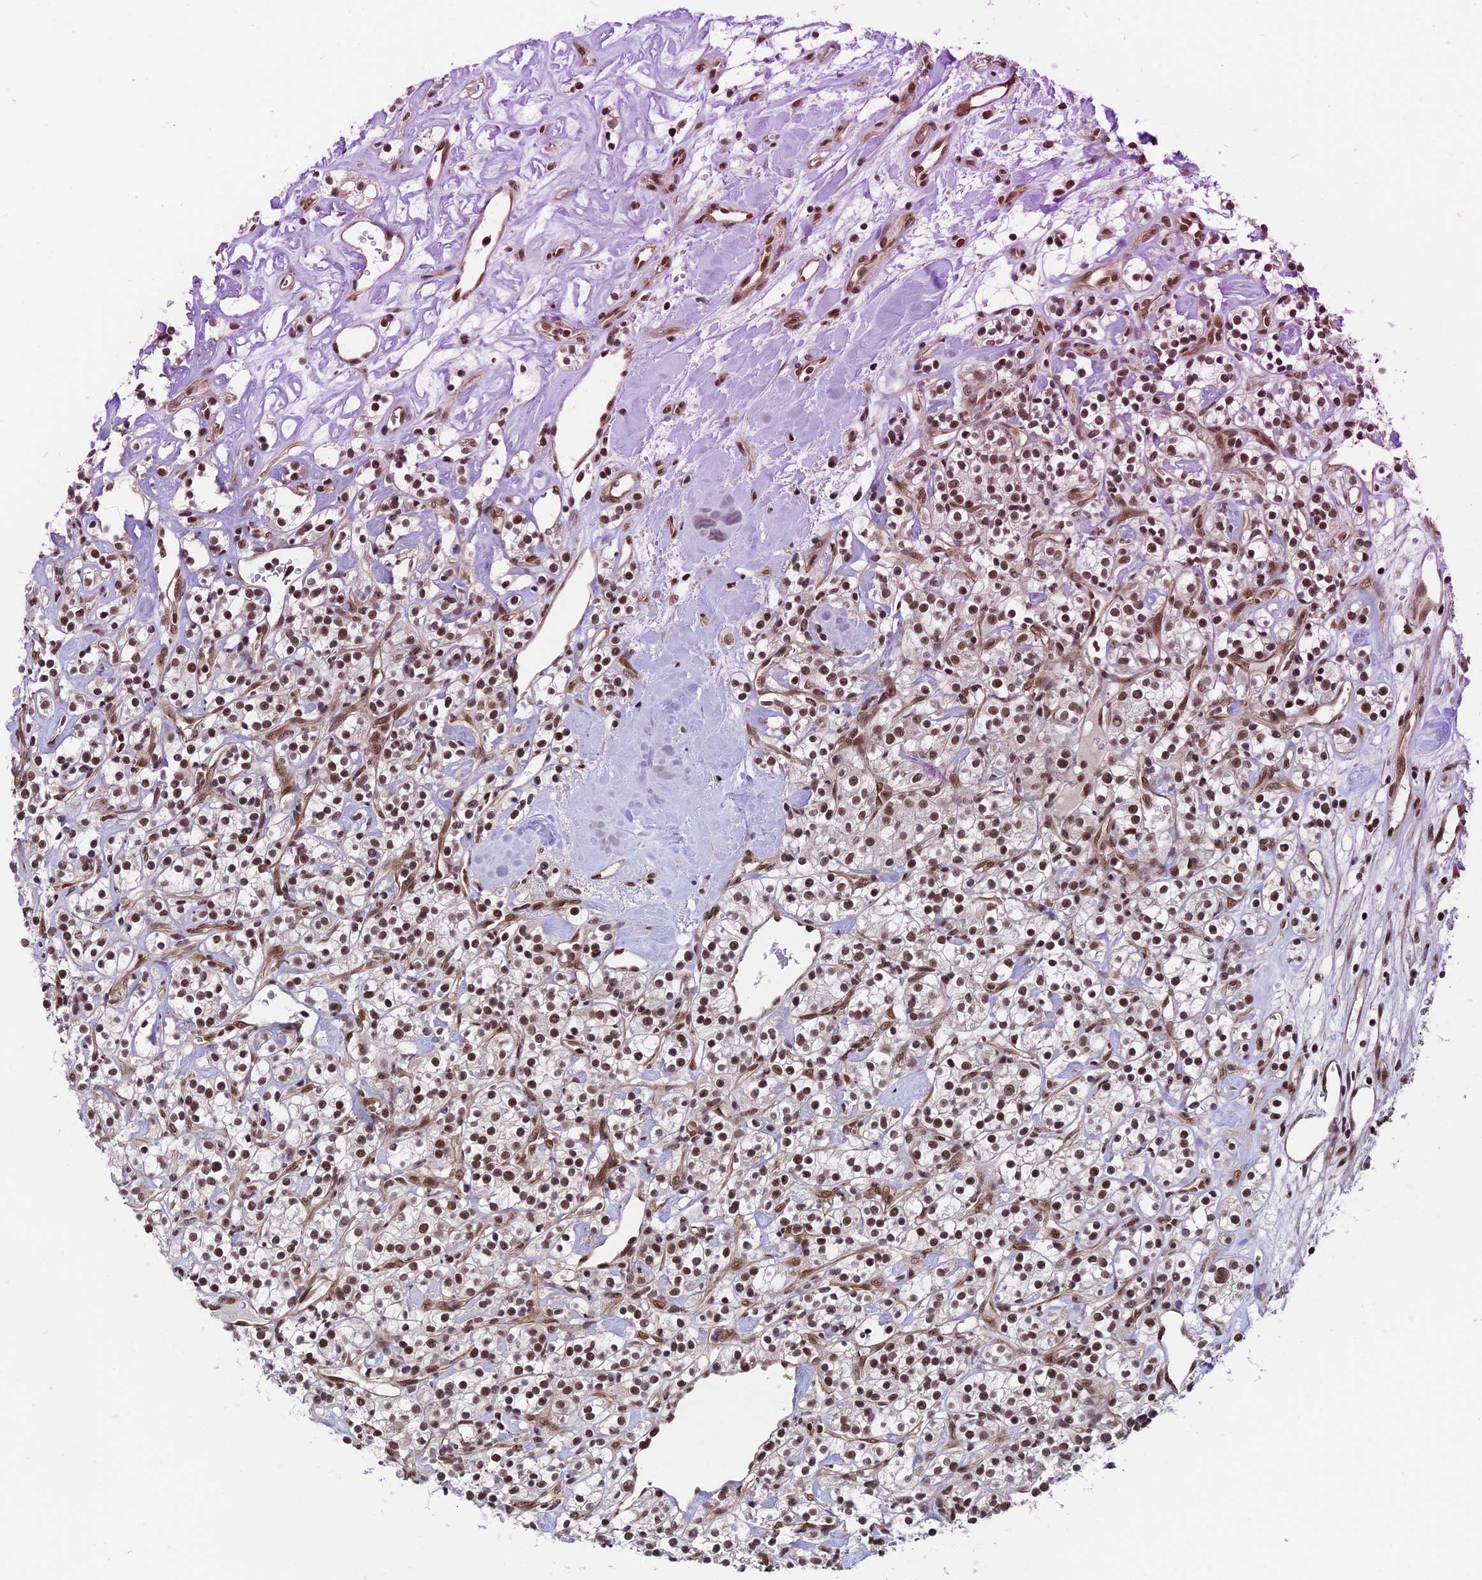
{"staining": {"intensity": "strong", "quantity": ">75%", "location": "nuclear"}, "tissue": "renal cancer", "cell_type": "Tumor cells", "image_type": "cancer", "snomed": [{"axis": "morphology", "description": "Adenocarcinoma, NOS"}, {"axis": "topography", "description": "Kidney"}], "caption": "Immunohistochemical staining of adenocarcinoma (renal) displays strong nuclear protein positivity in about >75% of tumor cells.", "gene": "RBM42", "patient": {"sex": "male", "age": 77}}